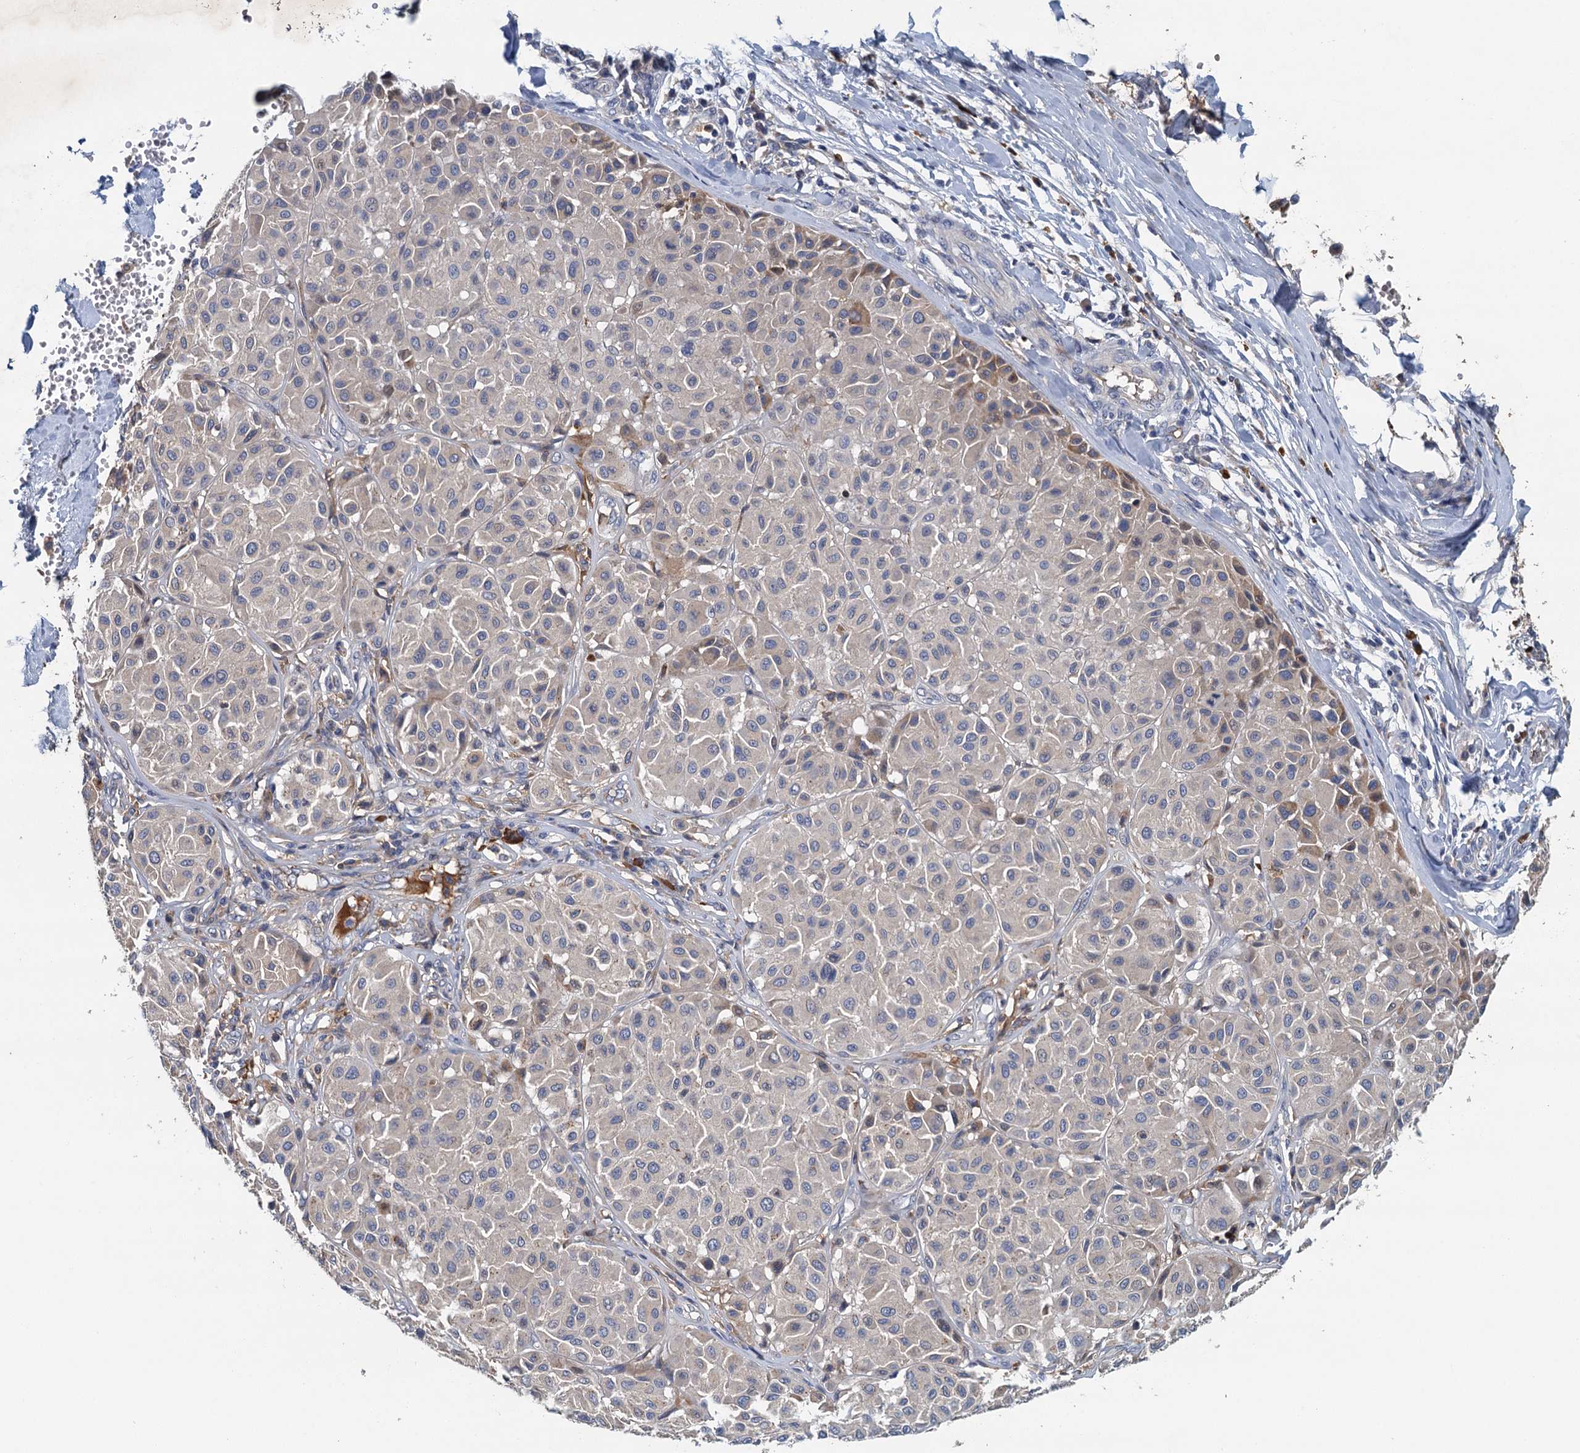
{"staining": {"intensity": "weak", "quantity": "<25%", "location": "cytoplasmic/membranous"}, "tissue": "melanoma", "cell_type": "Tumor cells", "image_type": "cancer", "snomed": [{"axis": "morphology", "description": "Malignant melanoma, Metastatic site"}, {"axis": "topography", "description": "Soft tissue"}], "caption": "DAB immunohistochemical staining of human melanoma exhibits no significant positivity in tumor cells. (DAB immunohistochemistry (IHC) with hematoxylin counter stain).", "gene": "TPCN1", "patient": {"sex": "male", "age": 41}}